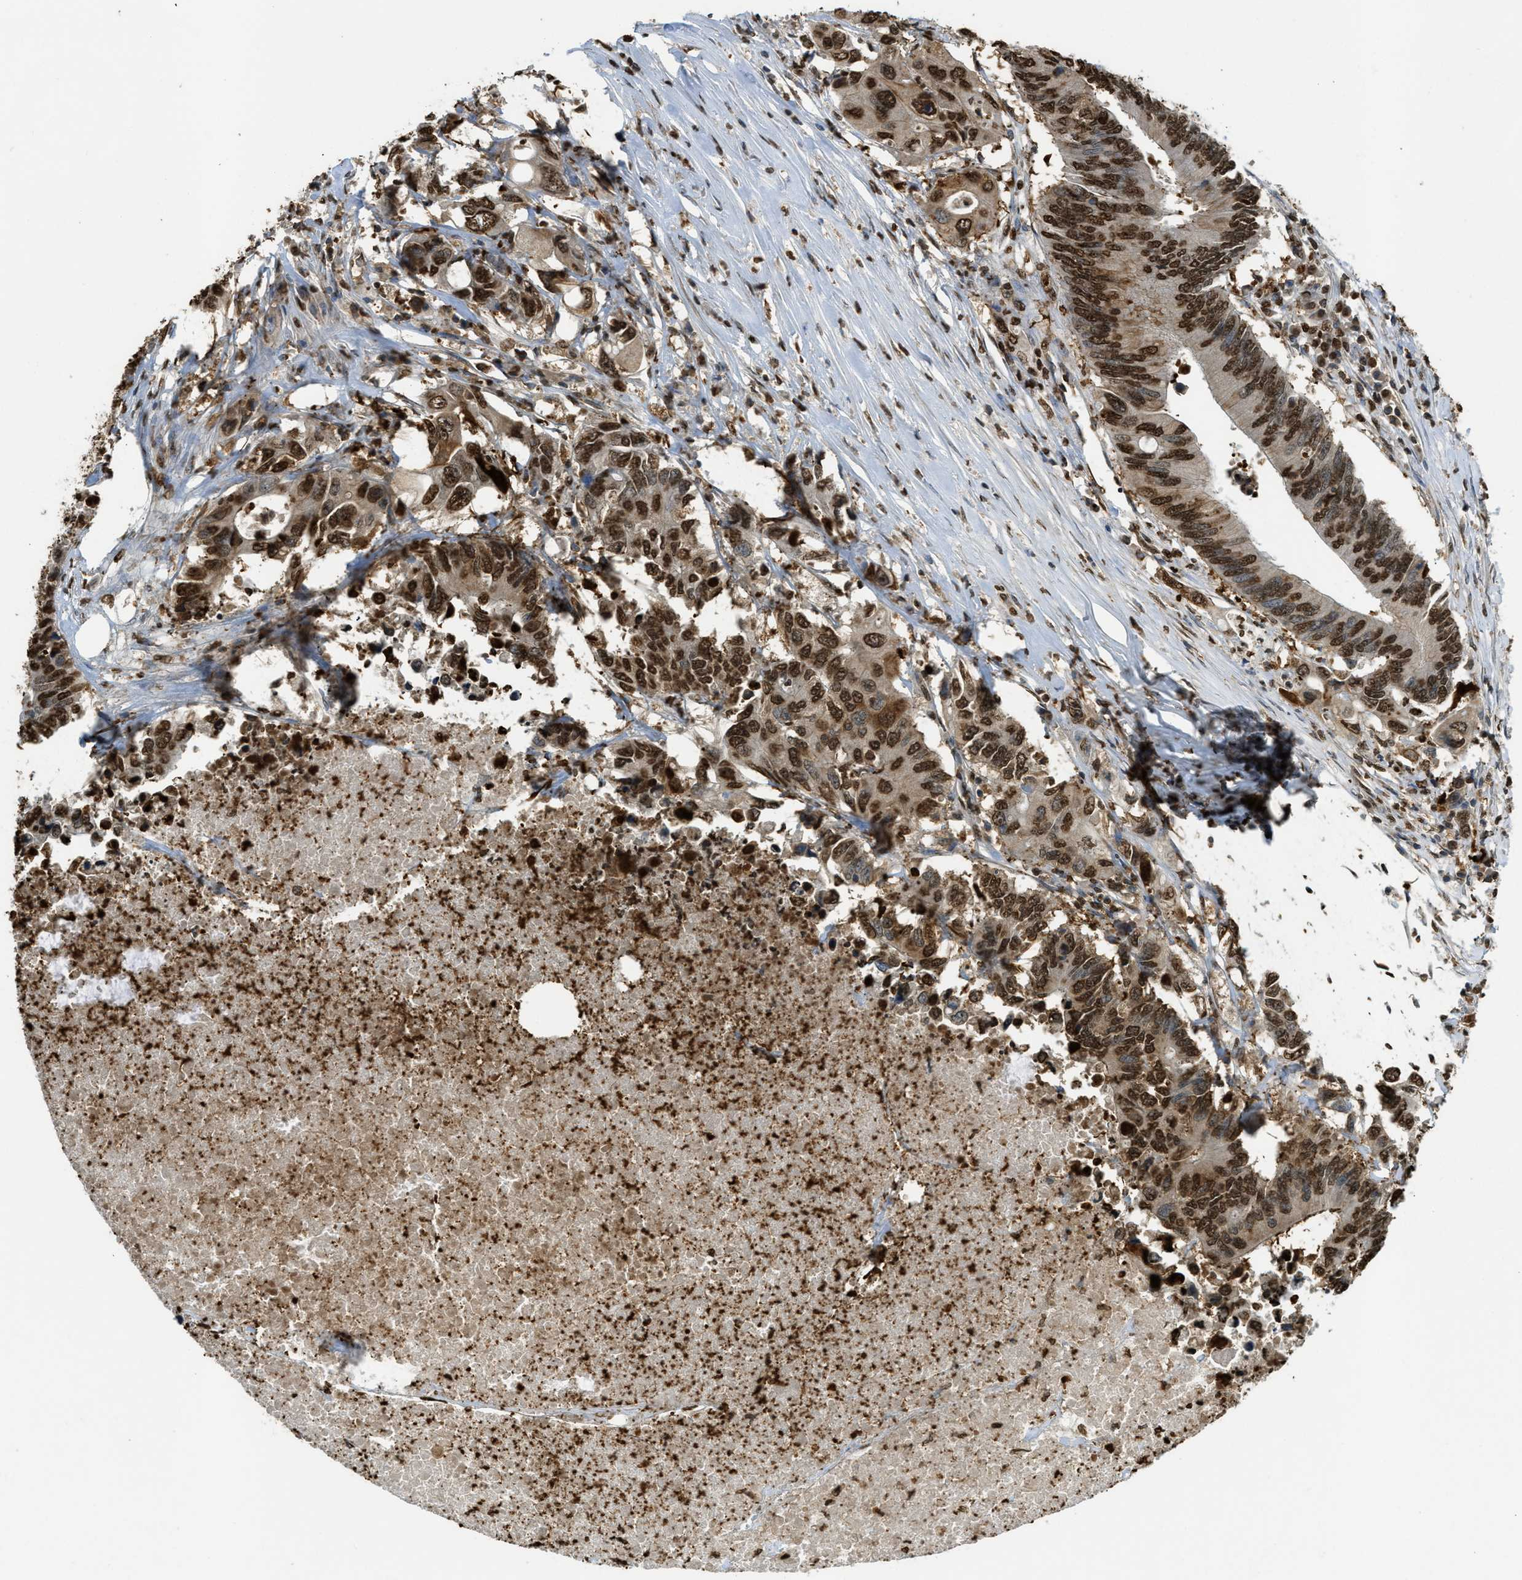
{"staining": {"intensity": "strong", "quantity": ">75%", "location": "nuclear"}, "tissue": "colorectal cancer", "cell_type": "Tumor cells", "image_type": "cancer", "snomed": [{"axis": "morphology", "description": "Adenocarcinoma, NOS"}, {"axis": "topography", "description": "Colon"}], "caption": "Immunohistochemistry (IHC) of human colorectal cancer displays high levels of strong nuclear staining in approximately >75% of tumor cells.", "gene": "NR5A2", "patient": {"sex": "male", "age": 71}}